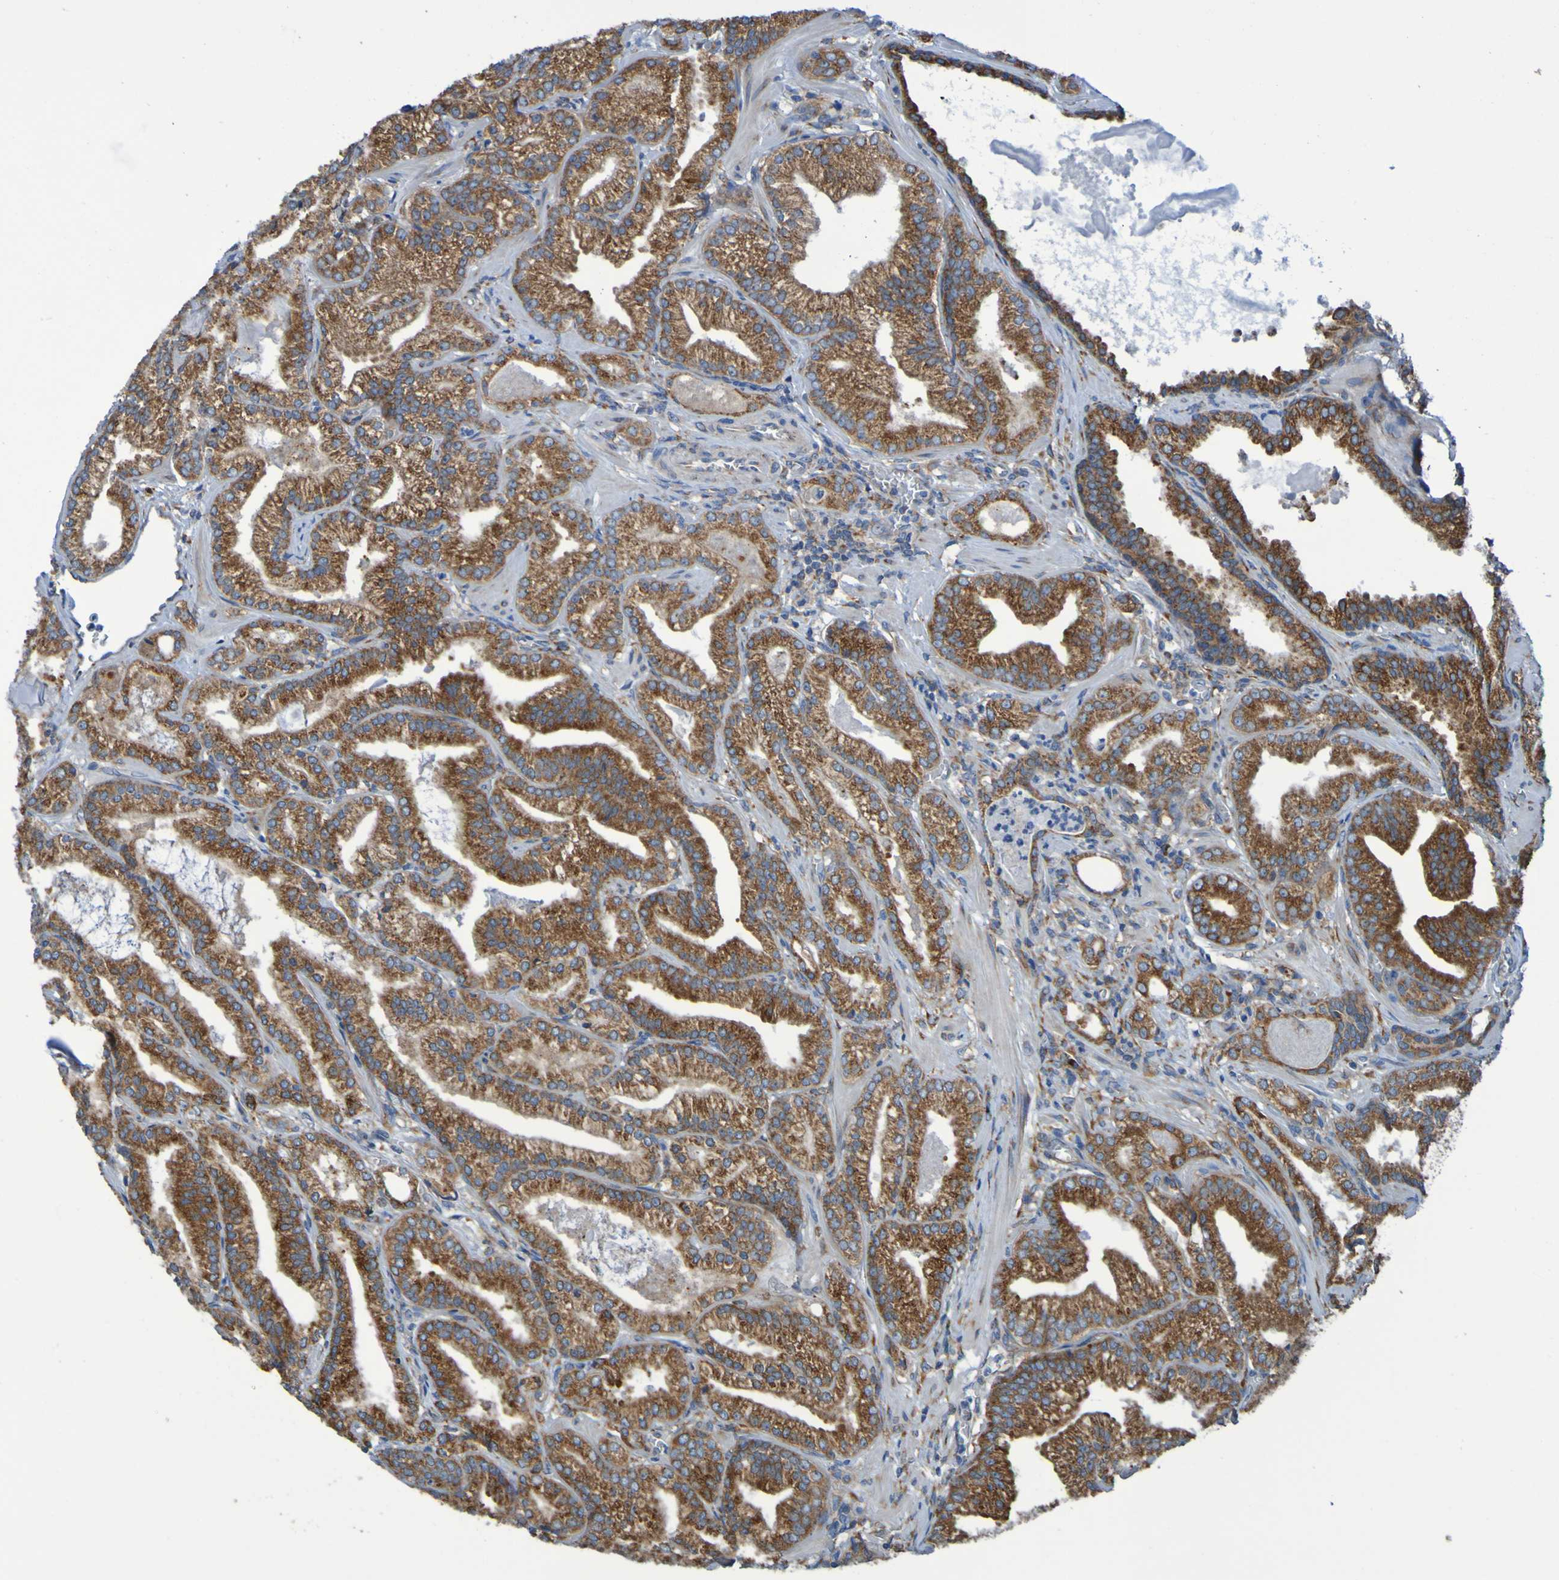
{"staining": {"intensity": "strong", "quantity": ">75%", "location": "cytoplasmic/membranous"}, "tissue": "prostate cancer", "cell_type": "Tumor cells", "image_type": "cancer", "snomed": [{"axis": "morphology", "description": "Adenocarcinoma, Low grade"}, {"axis": "topography", "description": "Prostate"}], "caption": "Immunohistochemical staining of human prostate cancer (low-grade adenocarcinoma) reveals high levels of strong cytoplasmic/membranous expression in about >75% of tumor cells.", "gene": "FKBP3", "patient": {"sex": "male", "age": 59}}